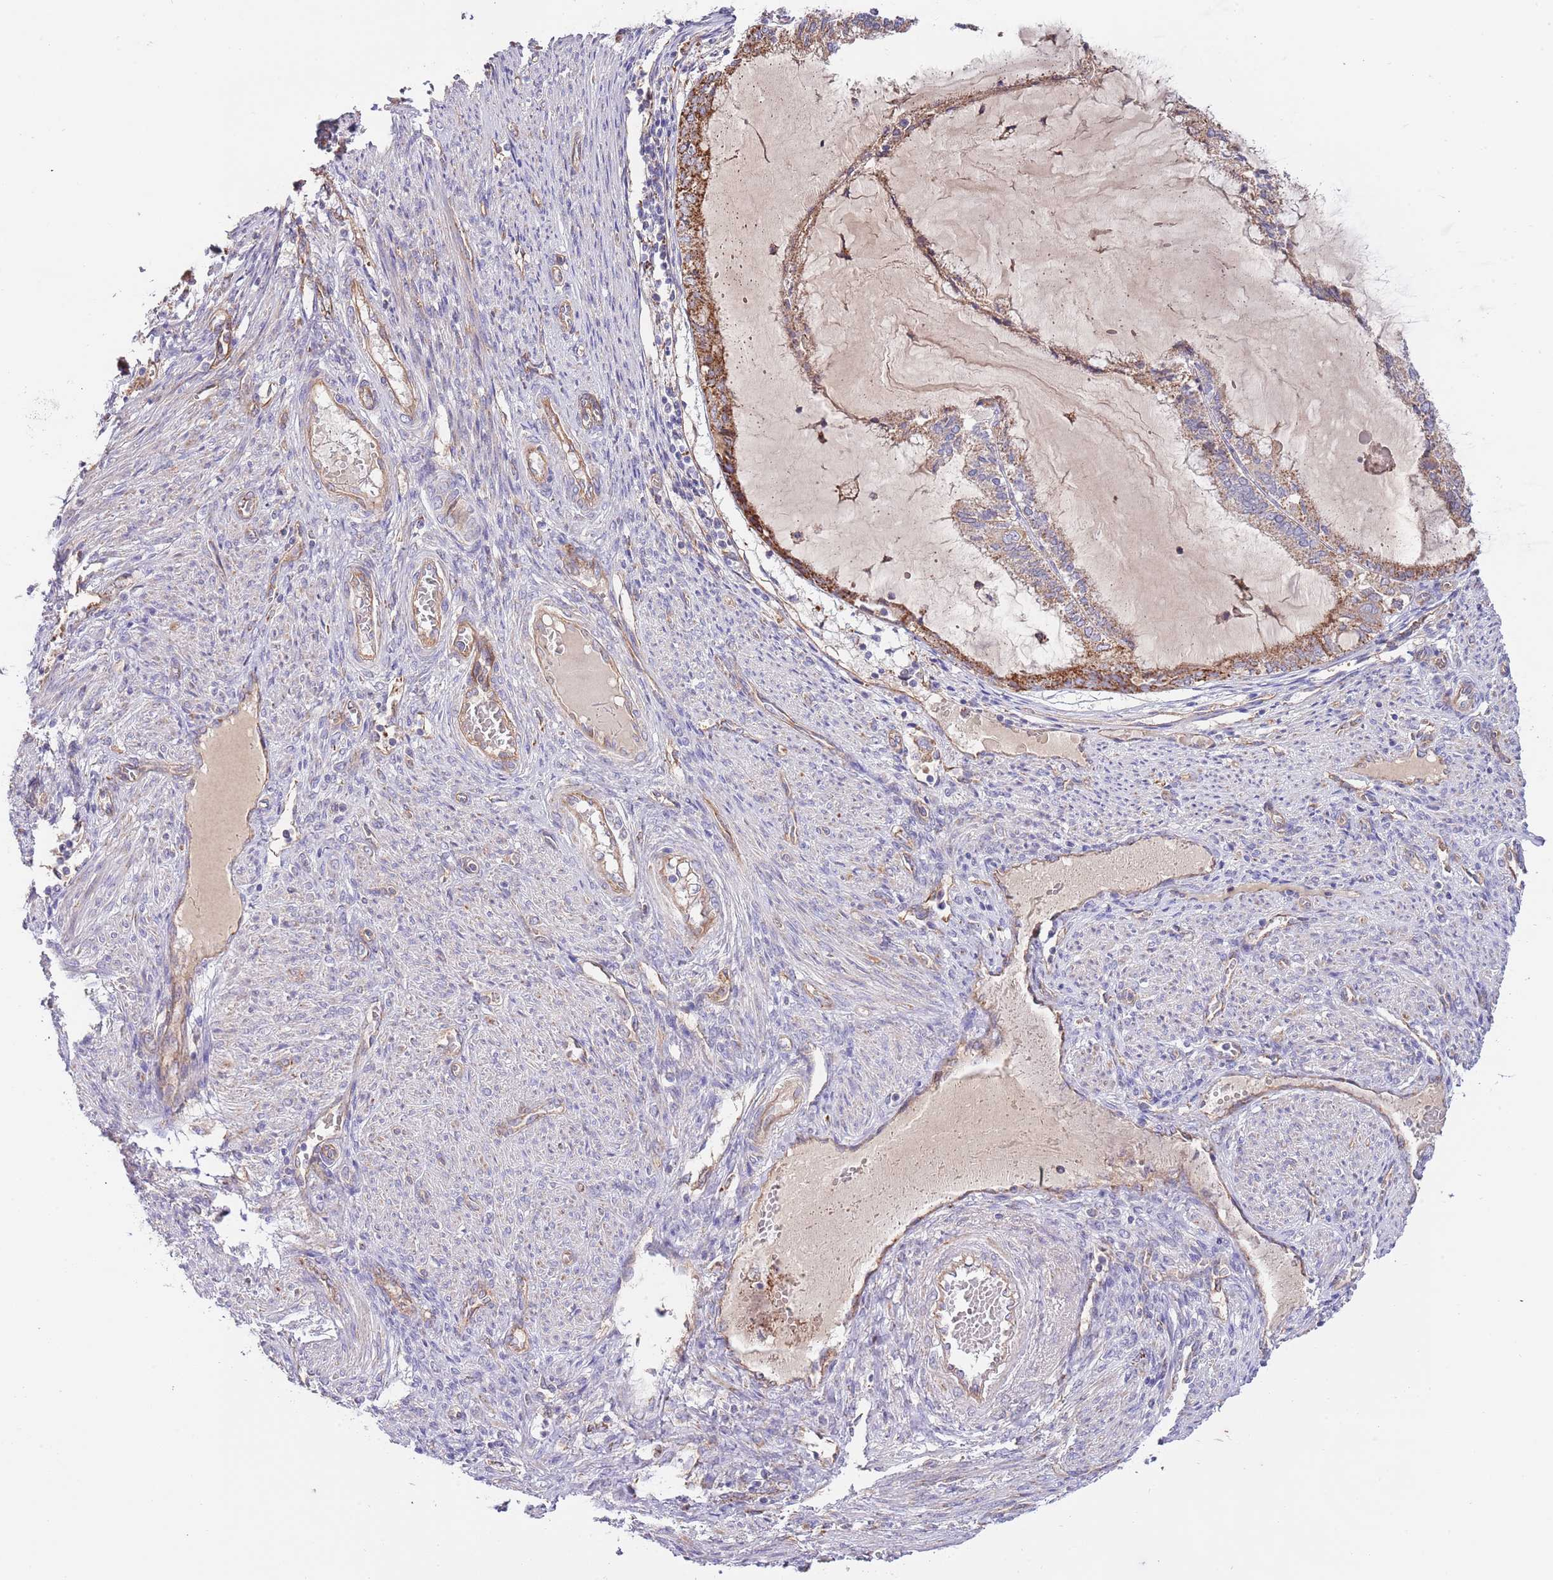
{"staining": {"intensity": "moderate", "quantity": ">75%", "location": "cytoplasmic/membranous"}, "tissue": "endometrial cancer", "cell_type": "Tumor cells", "image_type": "cancer", "snomed": [{"axis": "morphology", "description": "Adenocarcinoma, NOS"}, {"axis": "topography", "description": "Endometrium"}], "caption": "Endometrial adenocarcinoma tissue demonstrates moderate cytoplasmic/membranous positivity in approximately >75% of tumor cells, visualized by immunohistochemistry.", "gene": "DOCK6", "patient": {"sex": "female", "age": 81}}